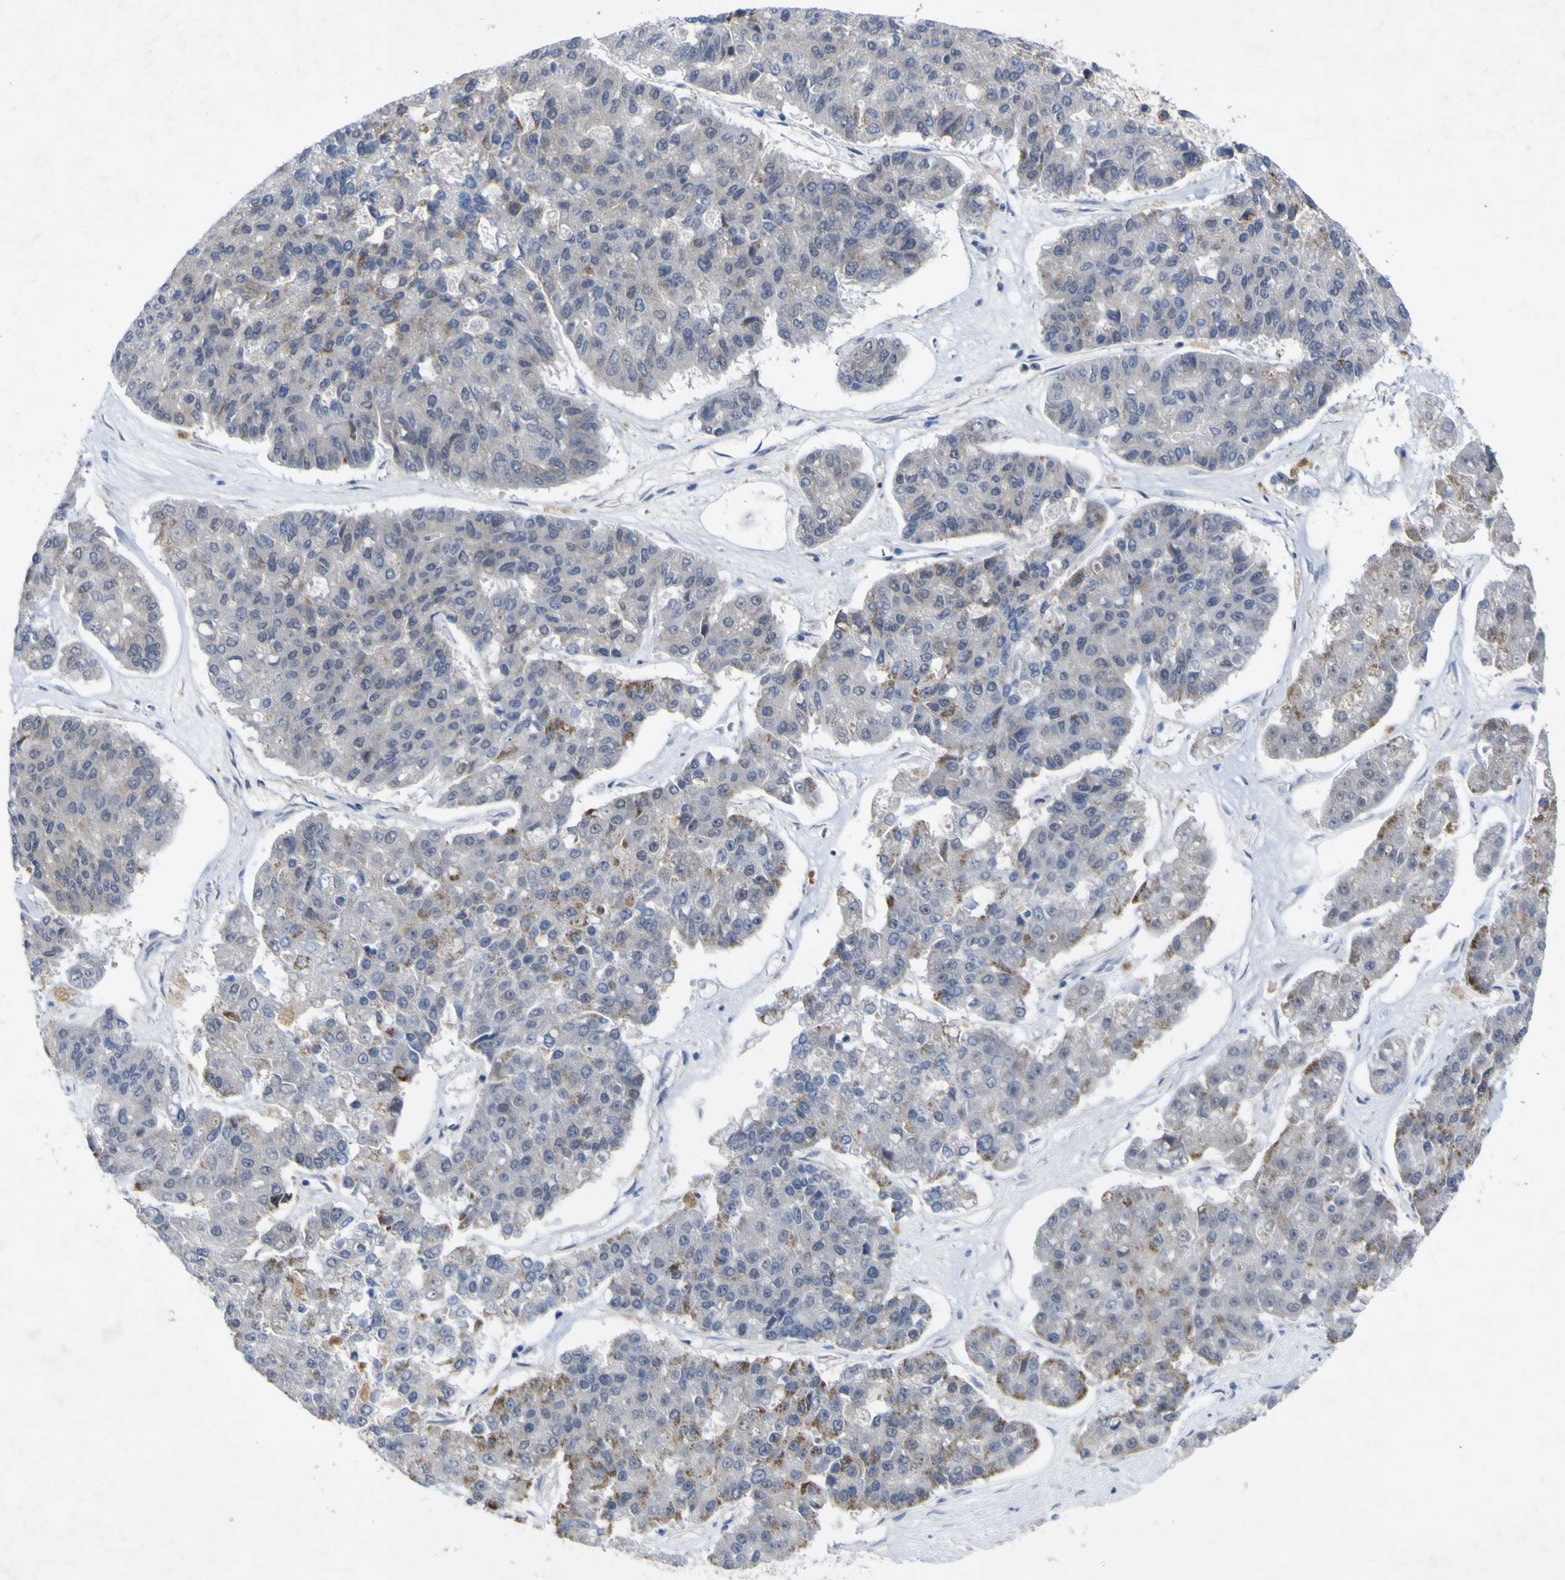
{"staining": {"intensity": "negative", "quantity": "none", "location": "none"}, "tissue": "pancreatic cancer", "cell_type": "Tumor cells", "image_type": "cancer", "snomed": [{"axis": "morphology", "description": "Adenocarcinoma, NOS"}, {"axis": "topography", "description": "Pancreas"}], "caption": "This is an immunohistochemistry (IHC) image of human pancreatic adenocarcinoma. There is no positivity in tumor cells.", "gene": "NAV1", "patient": {"sex": "male", "age": 50}}